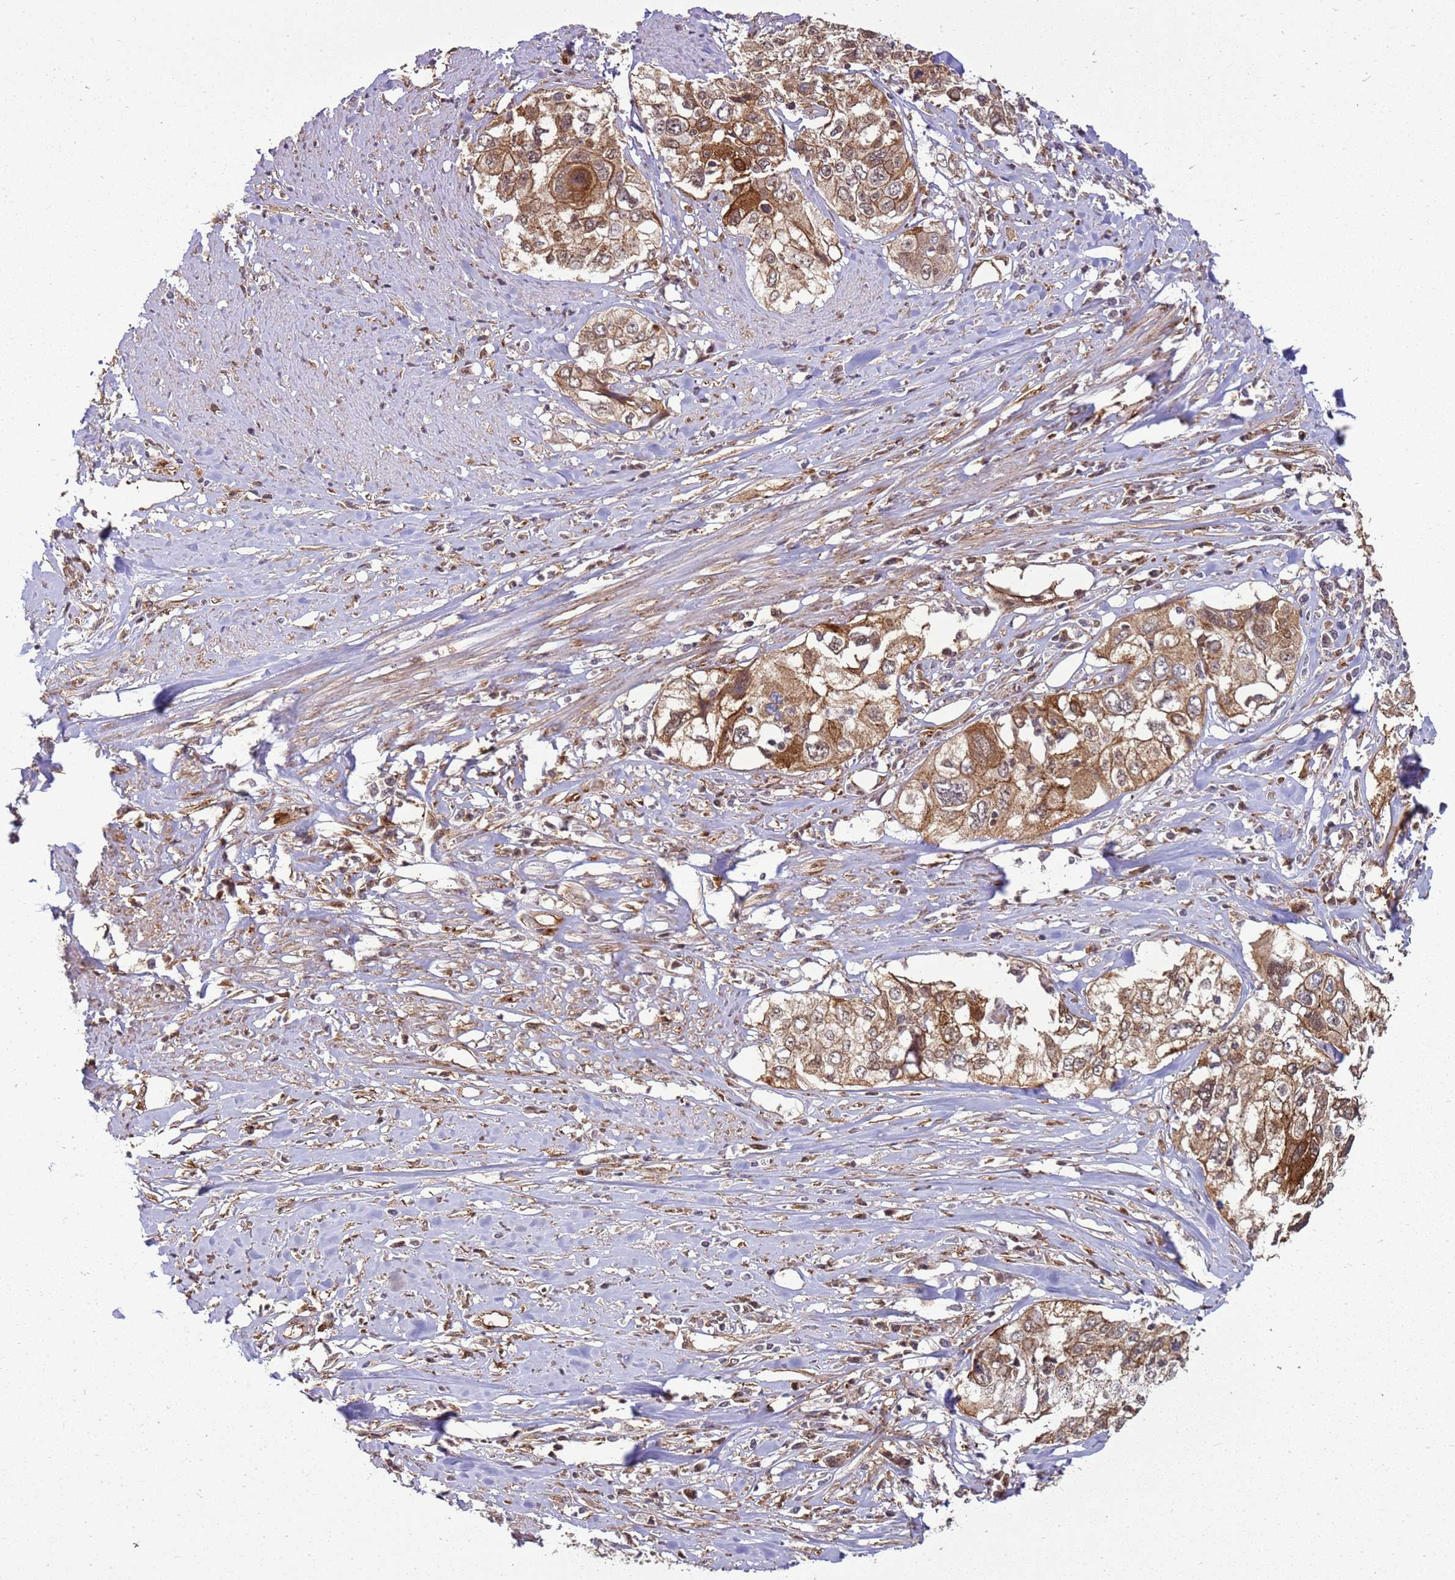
{"staining": {"intensity": "moderate", "quantity": ">75%", "location": "cytoplasmic/membranous"}, "tissue": "cervical cancer", "cell_type": "Tumor cells", "image_type": "cancer", "snomed": [{"axis": "morphology", "description": "Squamous cell carcinoma, NOS"}, {"axis": "topography", "description": "Cervix"}], "caption": "High-power microscopy captured an IHC histopathology image of cervical cancer (squamous cell carcinoma), revealing moderate cytoplasmic/membranous positivity in approximately >75% of tumor cells.", "gene": "GABRE", "patient": {"sex": "female", "age": 31}}